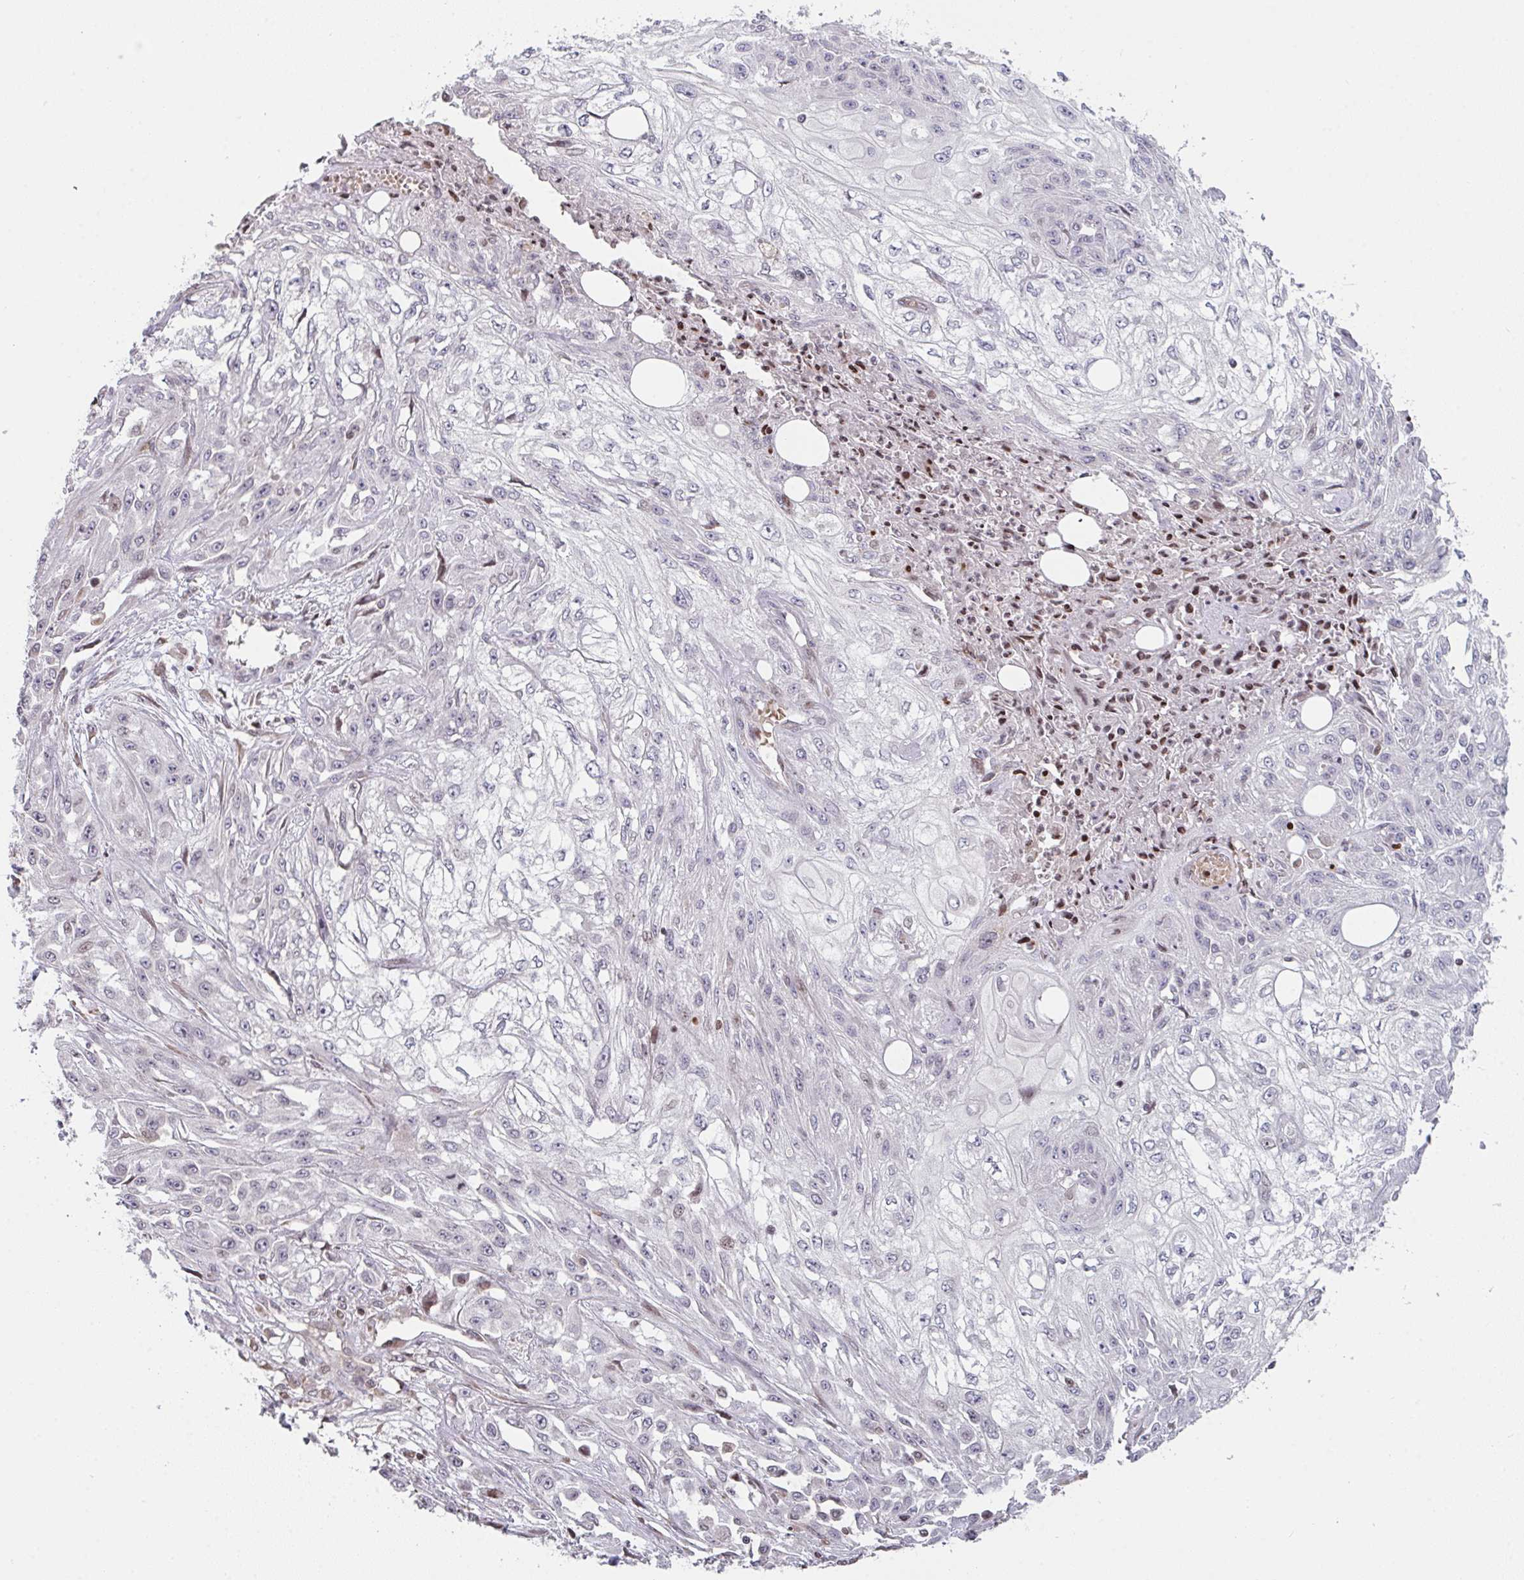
{"staining": {"intensity": "negative", "quantity": "none", "location": "none"}, "tissue": "skin cancer", "cell_type": "Tumor cells", "image_type": "cancer", "snomed": [{"axis": "morphology", "description": "Squamous cell carcinoma, NOS"}, {"axis": "morphology", "description": "Squamous cell carcinoma, metastatic, NOS"}, {"axis": "topography", "description": "Skin"}, {"axis": "topography", "description": "Lymph node"}], "caption": "A histopathology image of skin cancer stained for a protein demonstrates no brown staining in tumor cells.", "gene": "PCDHB8", "patient": {"sex": "male", "age": 75}}